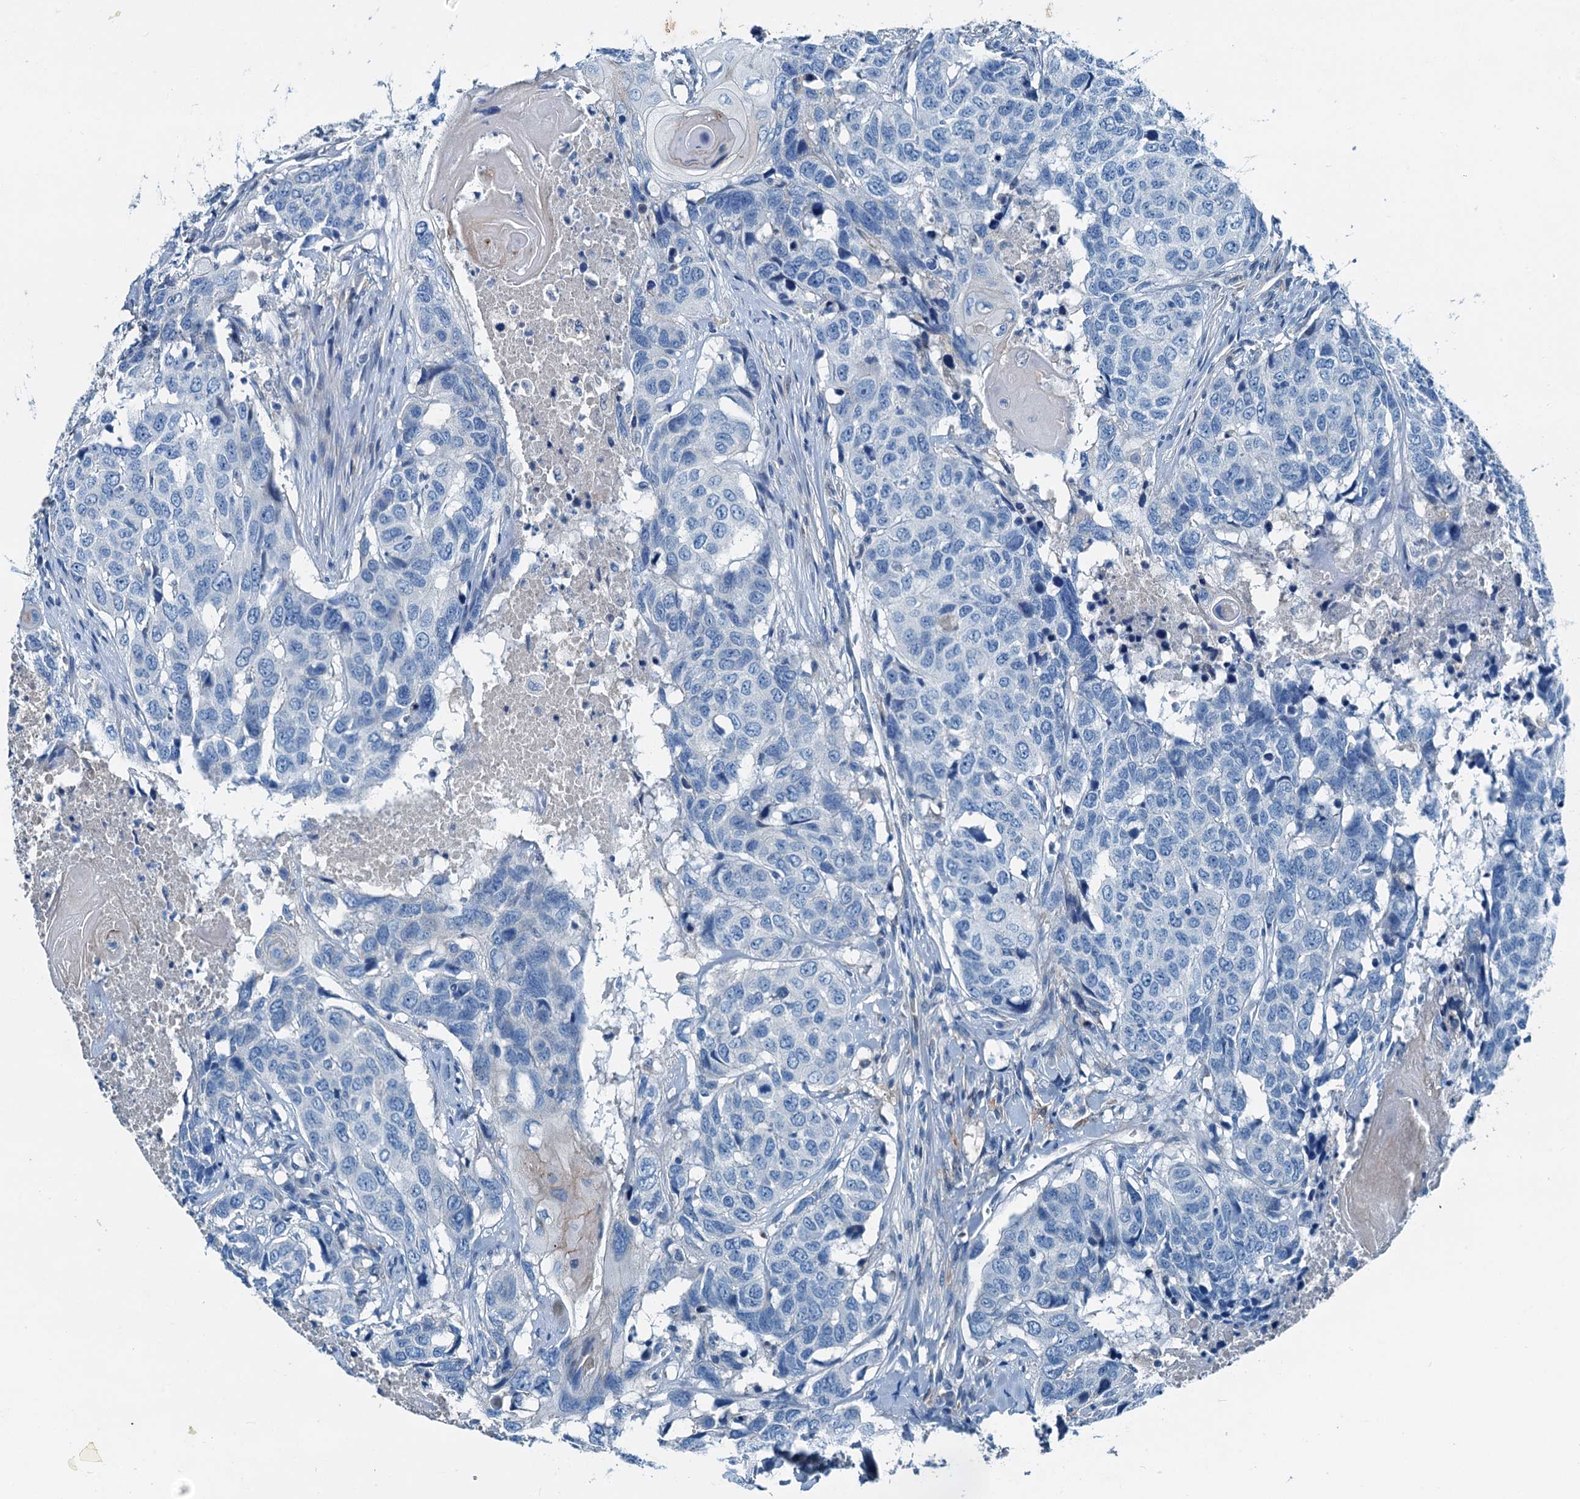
{"staining": {"intensity": "negative", "quantity": "none", "location": "none"}, "tissue": "head and neck cancer", "cell_type": "Tumor cells", "image_type": "cancer", "snomed": [{"axis": "morphology", "description": "Squamous cell carcinoma, NOS"}, {"axis": "topography", "description": "Head-Neck"}], "caption": "The image demonstrates no significant staining in tumor cells of head and neck cancer.", "gene": "RAB3IL1", "patient": {"sex": "male", "age": 66}}